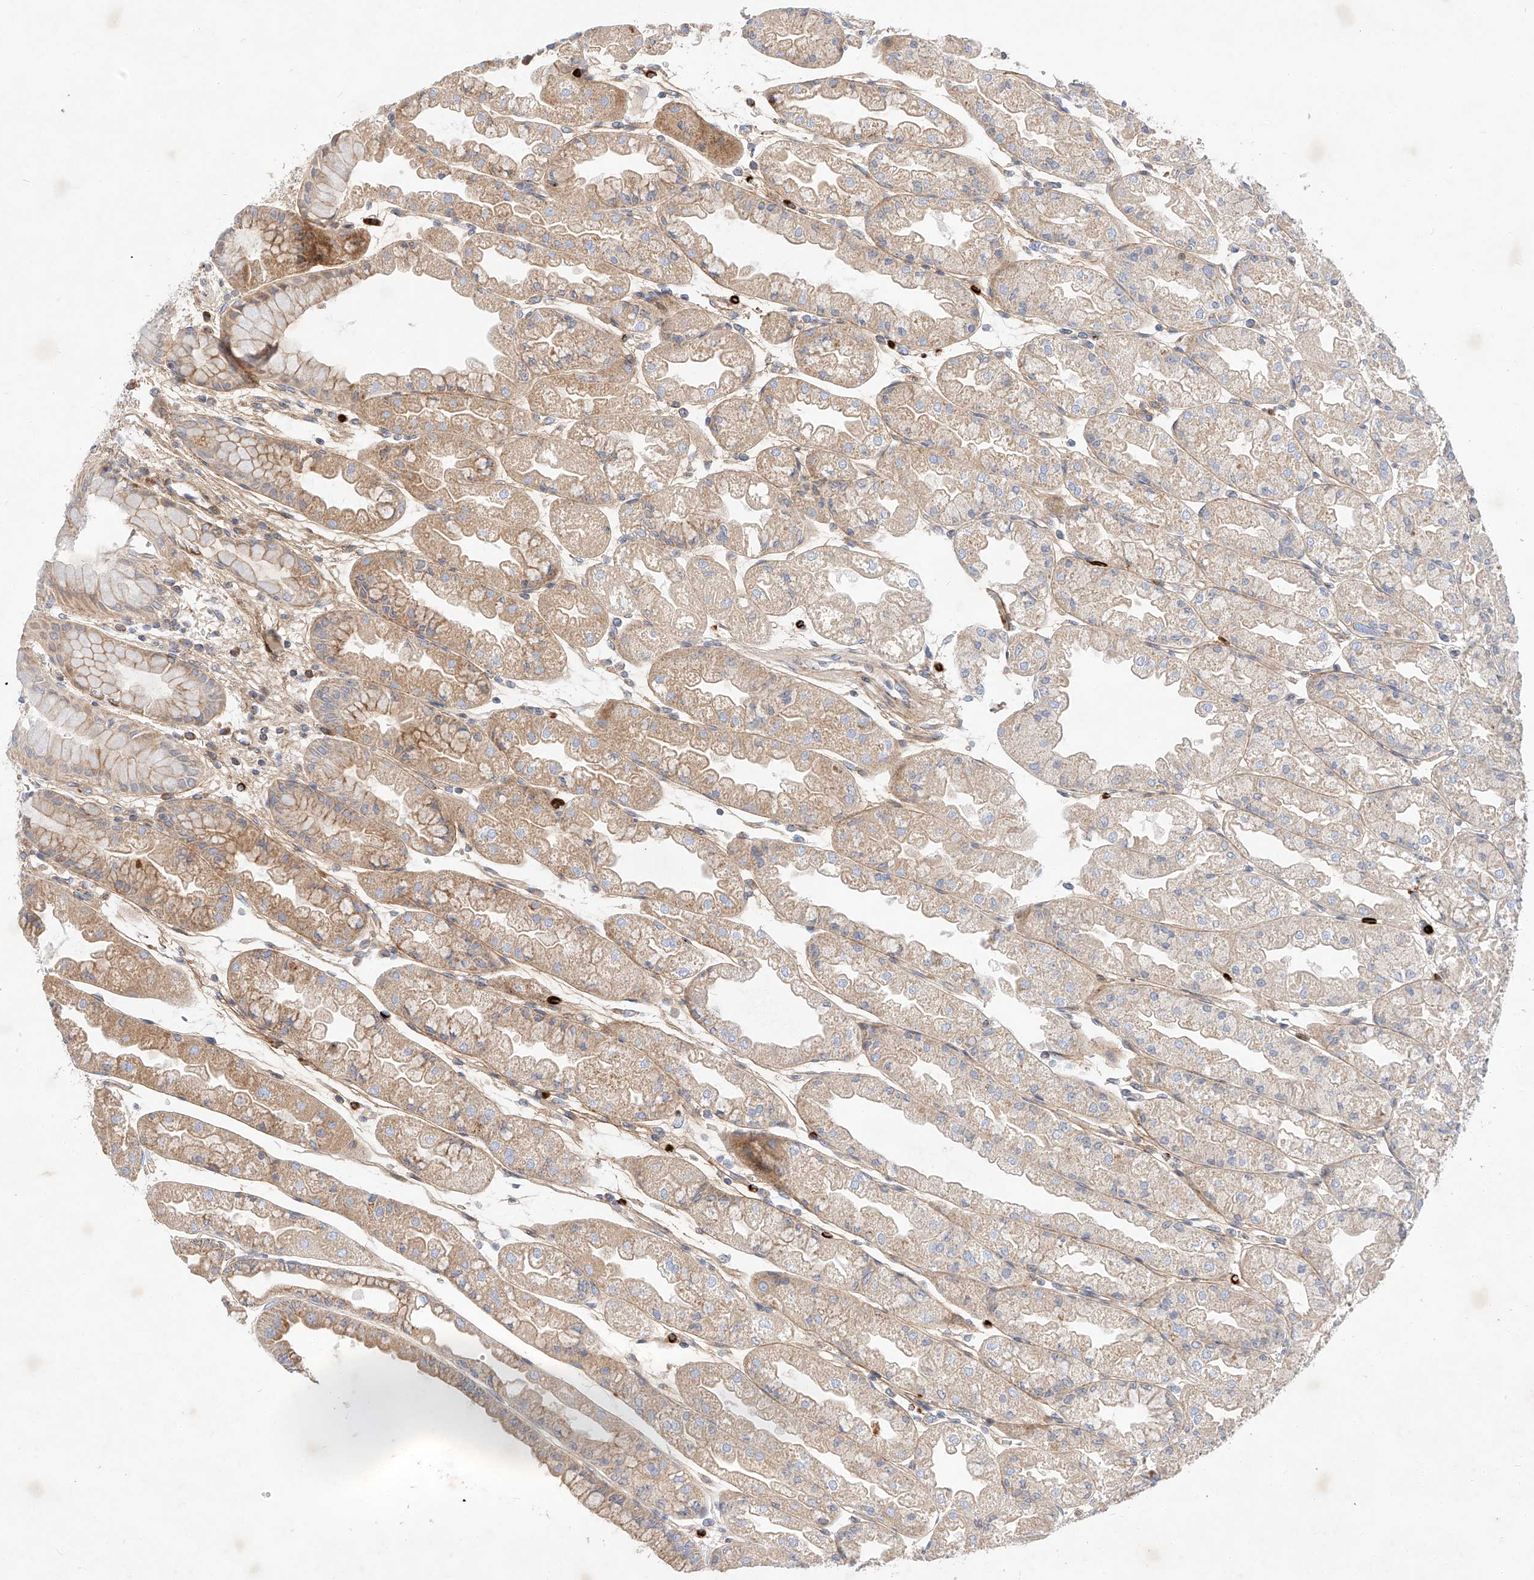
{"staining": {"intensity": "moderate", "quantity": ">75%", "location": "cytoplasmic/membranous"}, "tissue": "stomach", "cell_type": "Glandular cells", "image_type": "normal", "snomed": [{"axis": "morphology", "description": "Normal tissue, NOS"}, {"axis": "topography", "description": "Stomach, upper"}], "caption": "A micrograph of stomach stained for a protein demonstrates moderate cytoplasmic/membranous brown staining in glandular cells.", "gene": "OSGEPL1", "patient": {"sex": "male", "age": 47}}